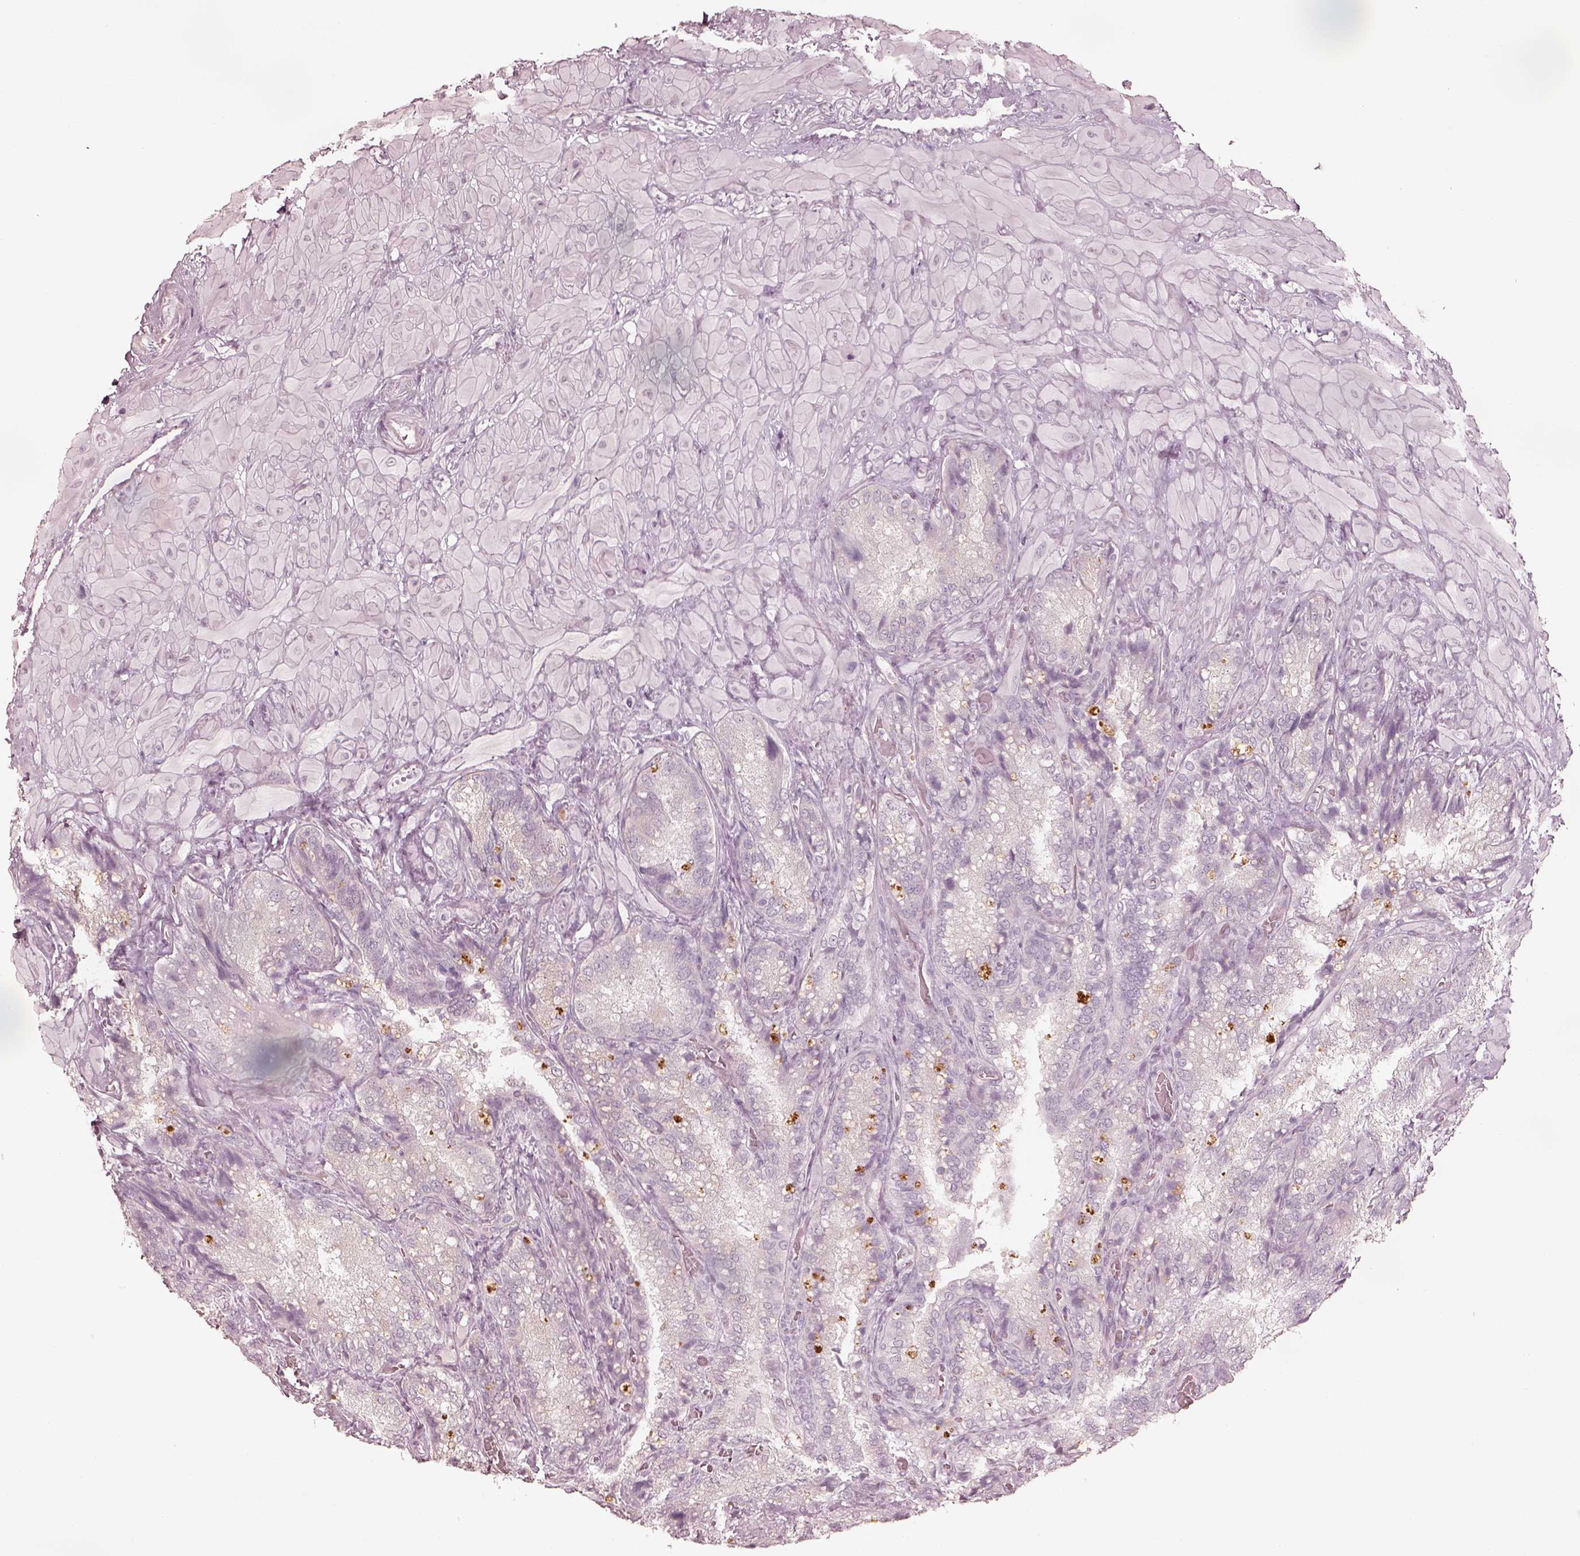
{"staining": {"intensity": "negative", "quantity": "none", "location": "none"}, "tissue": "seminal vesicle", "cell_type": "Glandular cells", "image_type": "normal", "snomed": [{"axis": "morphology", "description": "Normal tissue, NOS"}, {"axis": "topography", "description": "Seminal veicle"}], "caption": "Immunohistochemical staining of unremarkable human seminal vesicle demonstrates no significant positivity in glandular cells.", "gene": "ACACB", "patient": {"sex": "male", "age": 57}}